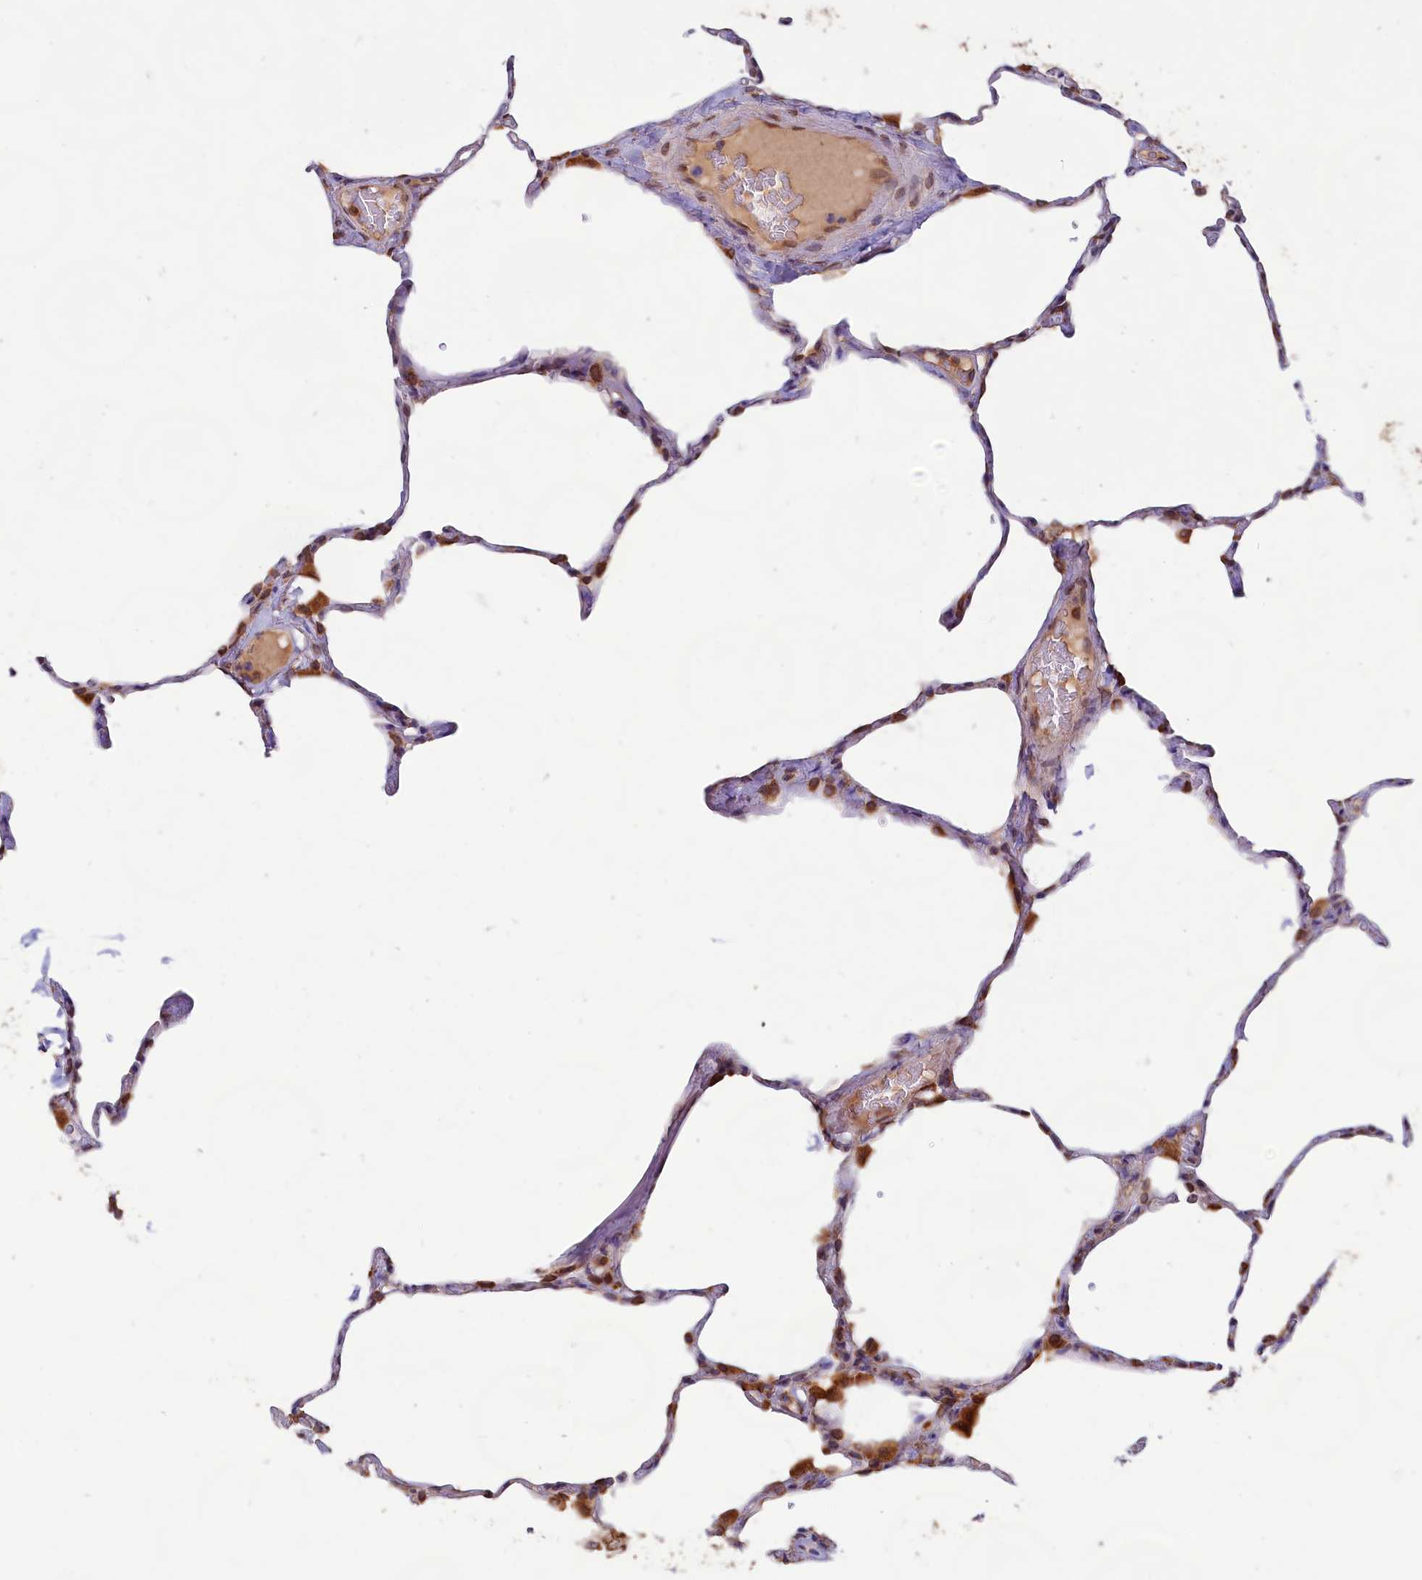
{"staining": {"intensity": "strong", "quantity": "25%-75%", "location": "cytoplasmic/membranous"}, "tissue": "lung", "cell_type": "Alveolar cells", "image_type": "normal", "snomed": [{"axis": "morphology", "description": "Normal tissue, NOS"}, {"axis": "topography", "description": "Lung"}], "caption": "IHC image of normal human lung stained for a protein (brown), which shows high levels of strong cytoplasmic/membranous positivity in approximately 25%-75% of alveolar cells.", "gene": "TBC1D19", "patient": {"sex": "male", "age": 65}}